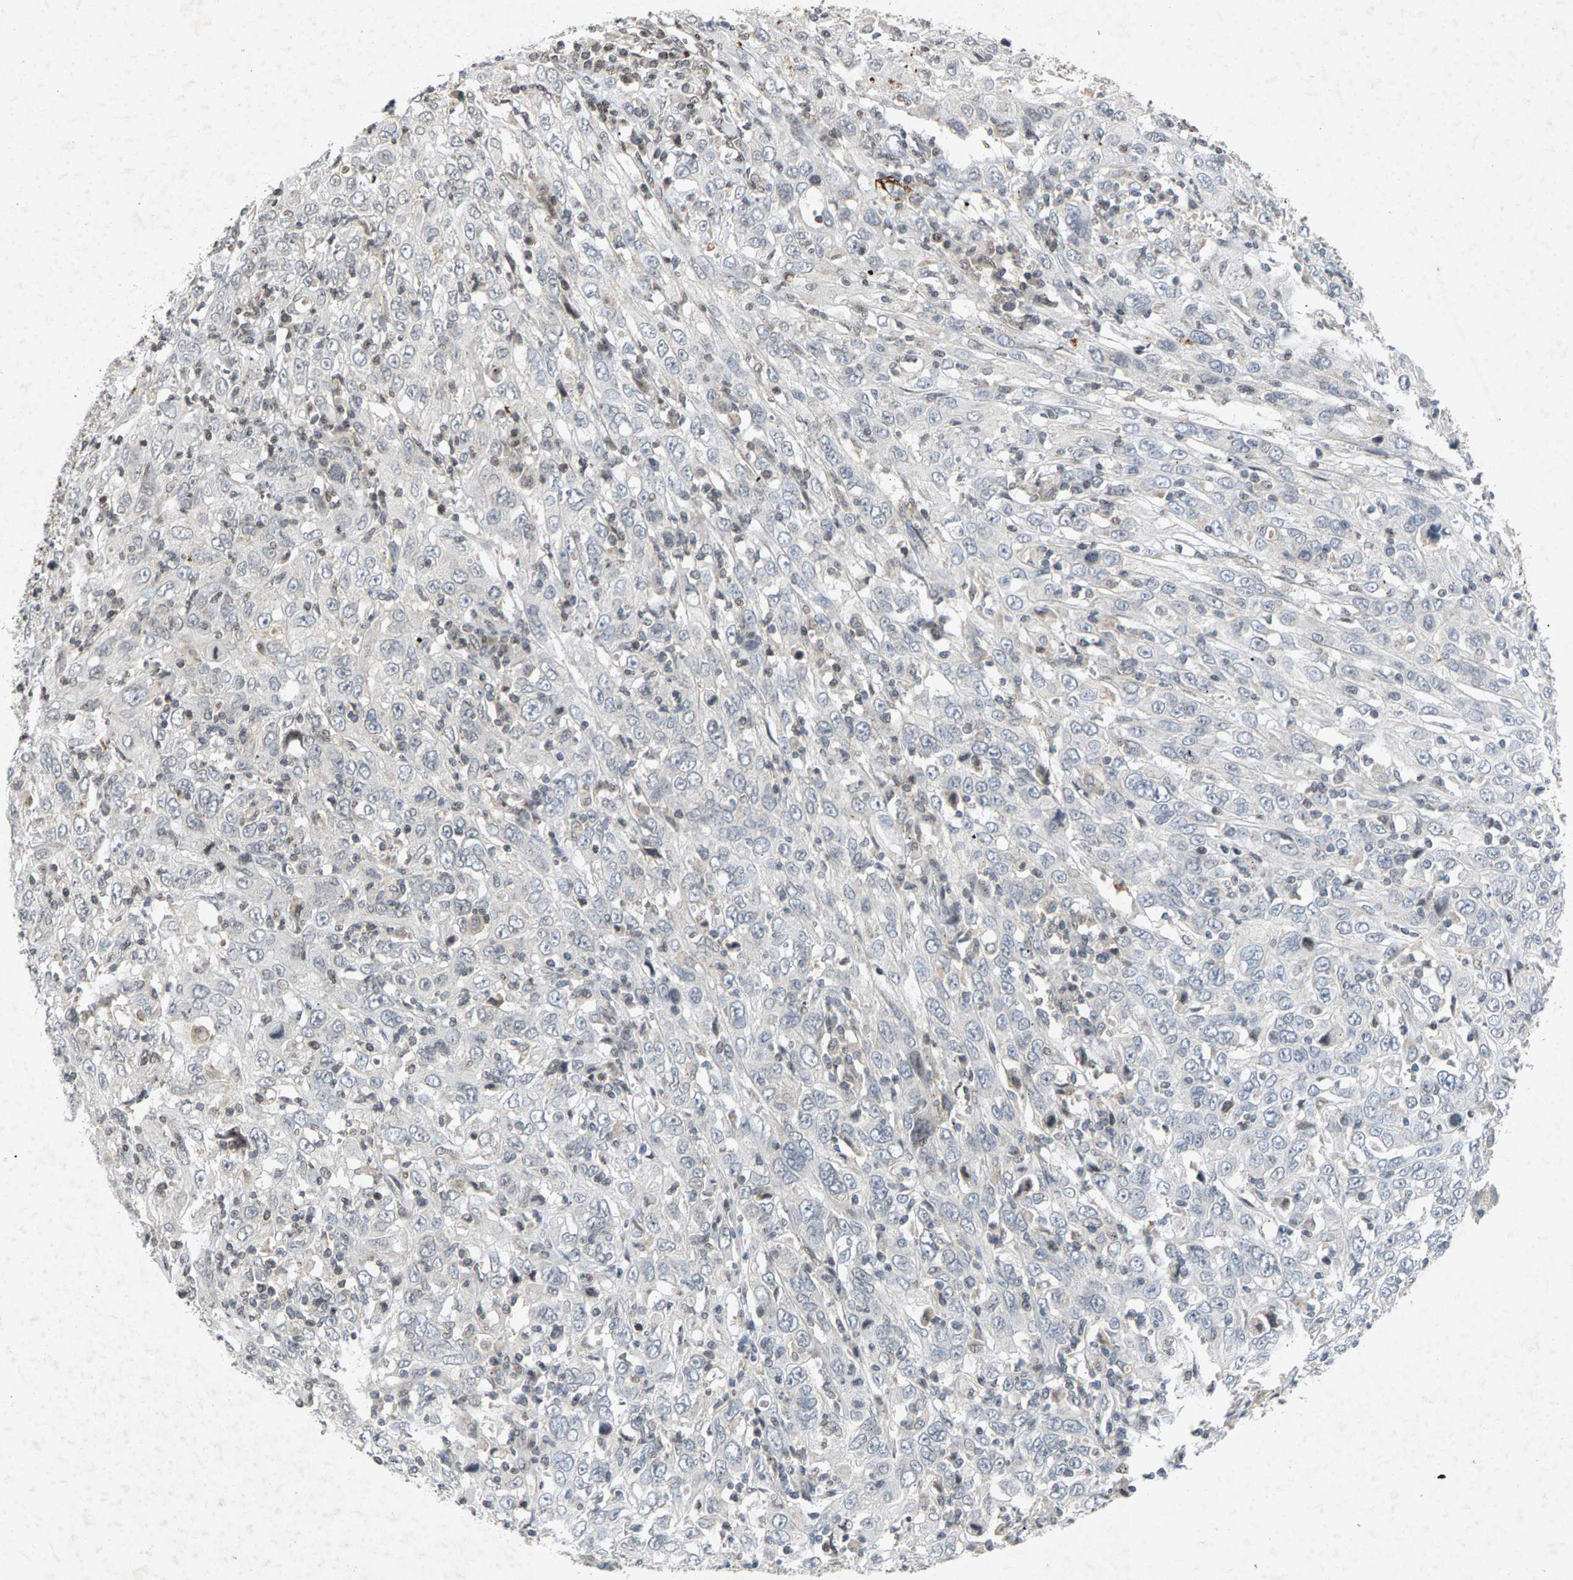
{"staining": {"intensity": "negative", "quantity": "none", "location": "none"}, "tissue": "cervical cancer", "cell_type": "Tumor cells", "image_type": "cancer", "snomed": [{"axis": "morphology", "description": "Squamous cell carcinoma, NOS"}, {"axis": "topography", "description": "Cervix"}], "caption": "A histopathology image of human cervical squamous cell carcinoma is negative for staining in tumor cells. (Brightfield microscopy of DAB immunohistochemistry at high magnification).", "gene": "ZPR1", "patient": {"sex": "female", "age": 46}}